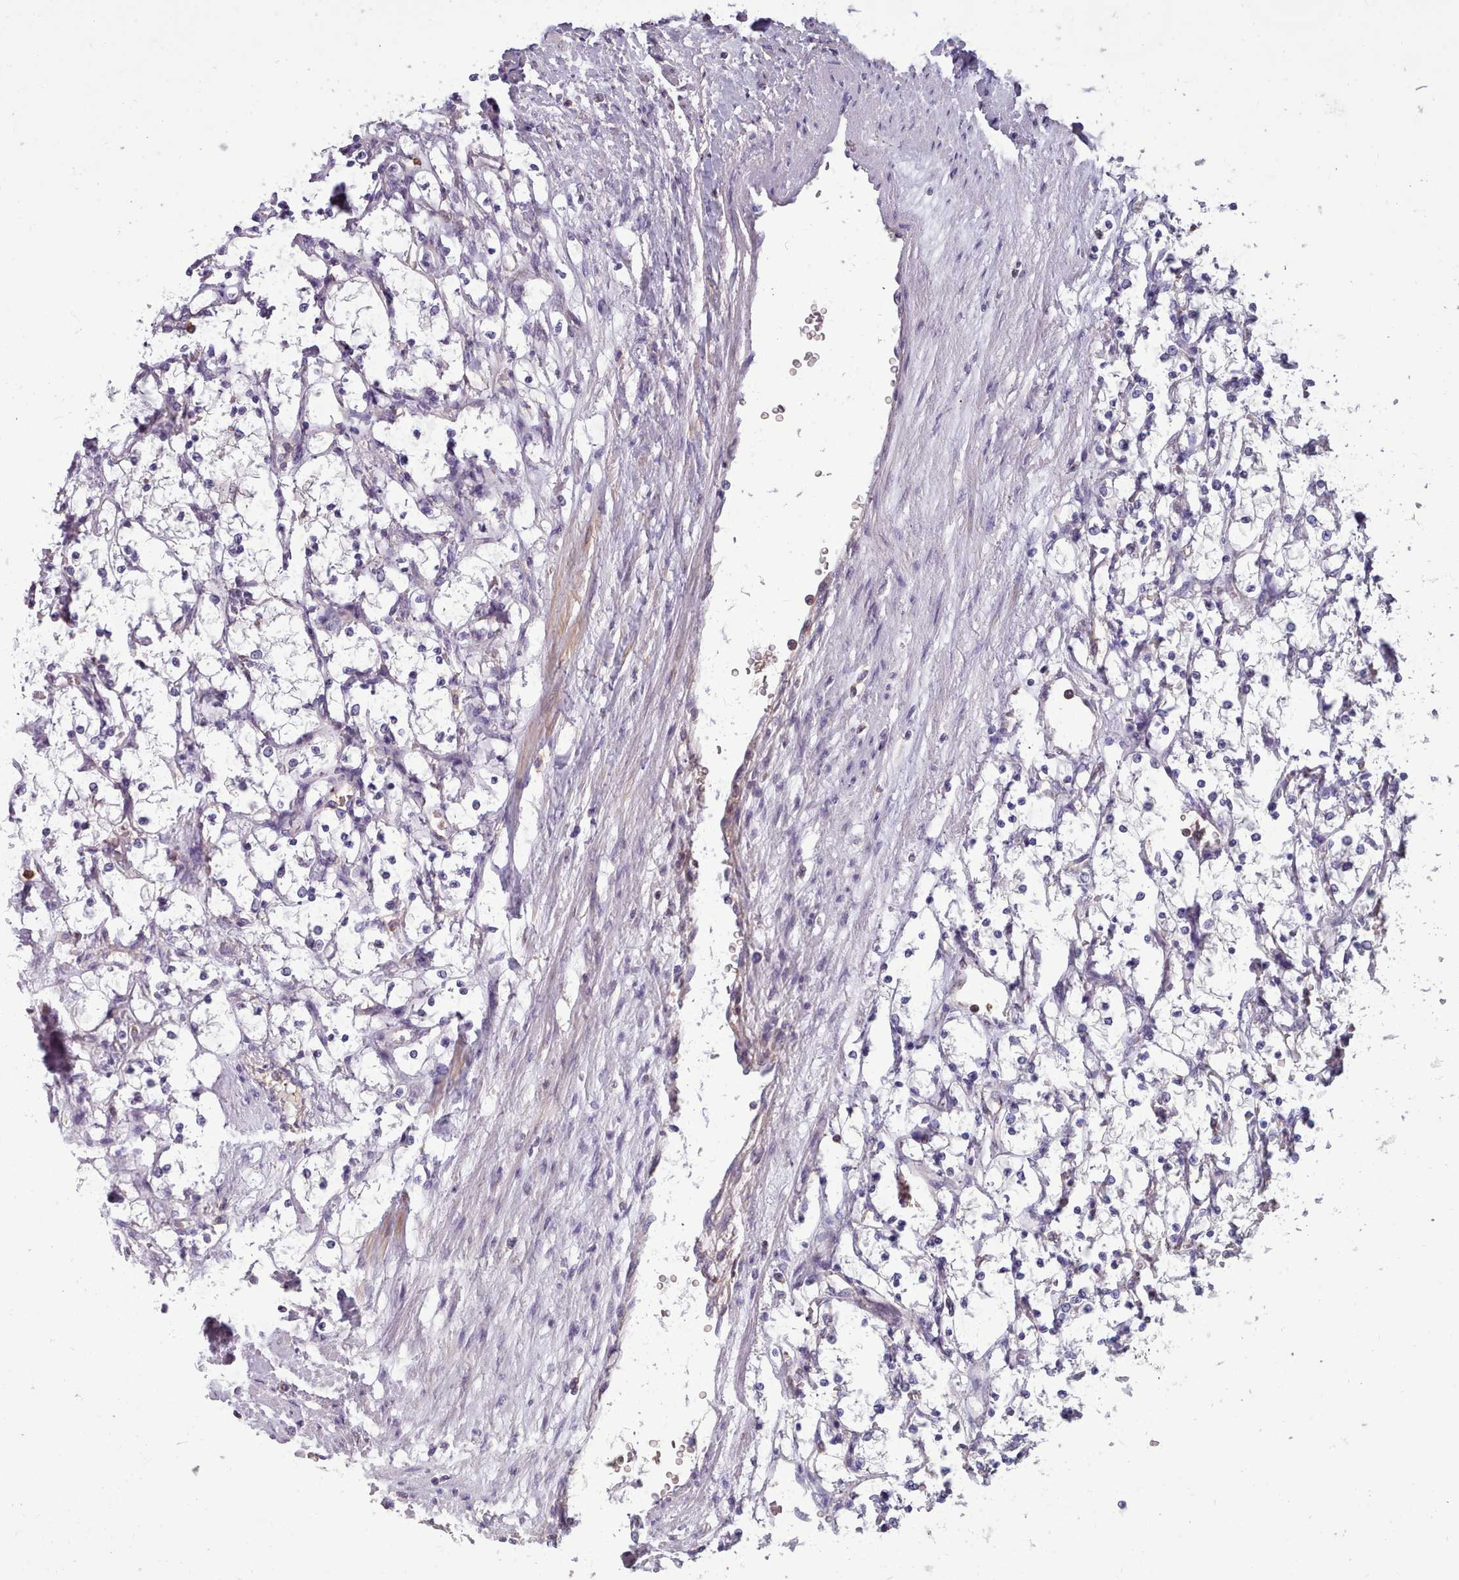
{"staining": {"intensity": "negative", "quantity": "none", "location": "none"}, "tissue": "renal cancer", "cell_type": "Tumor cells", "image_type": "cancer", "snomed": [{"axis": "morphology", "description": "Adenocarcinoma, NOS"}, {"axis": "topography", "description": "Kidney"}], "caption": "A micrograph of adenocarcinoma (renal) stained for a protein reveals no brown staining in tumor cells.", "gene": "RAC2", "patient": {"sex": "female", "age": 69}}